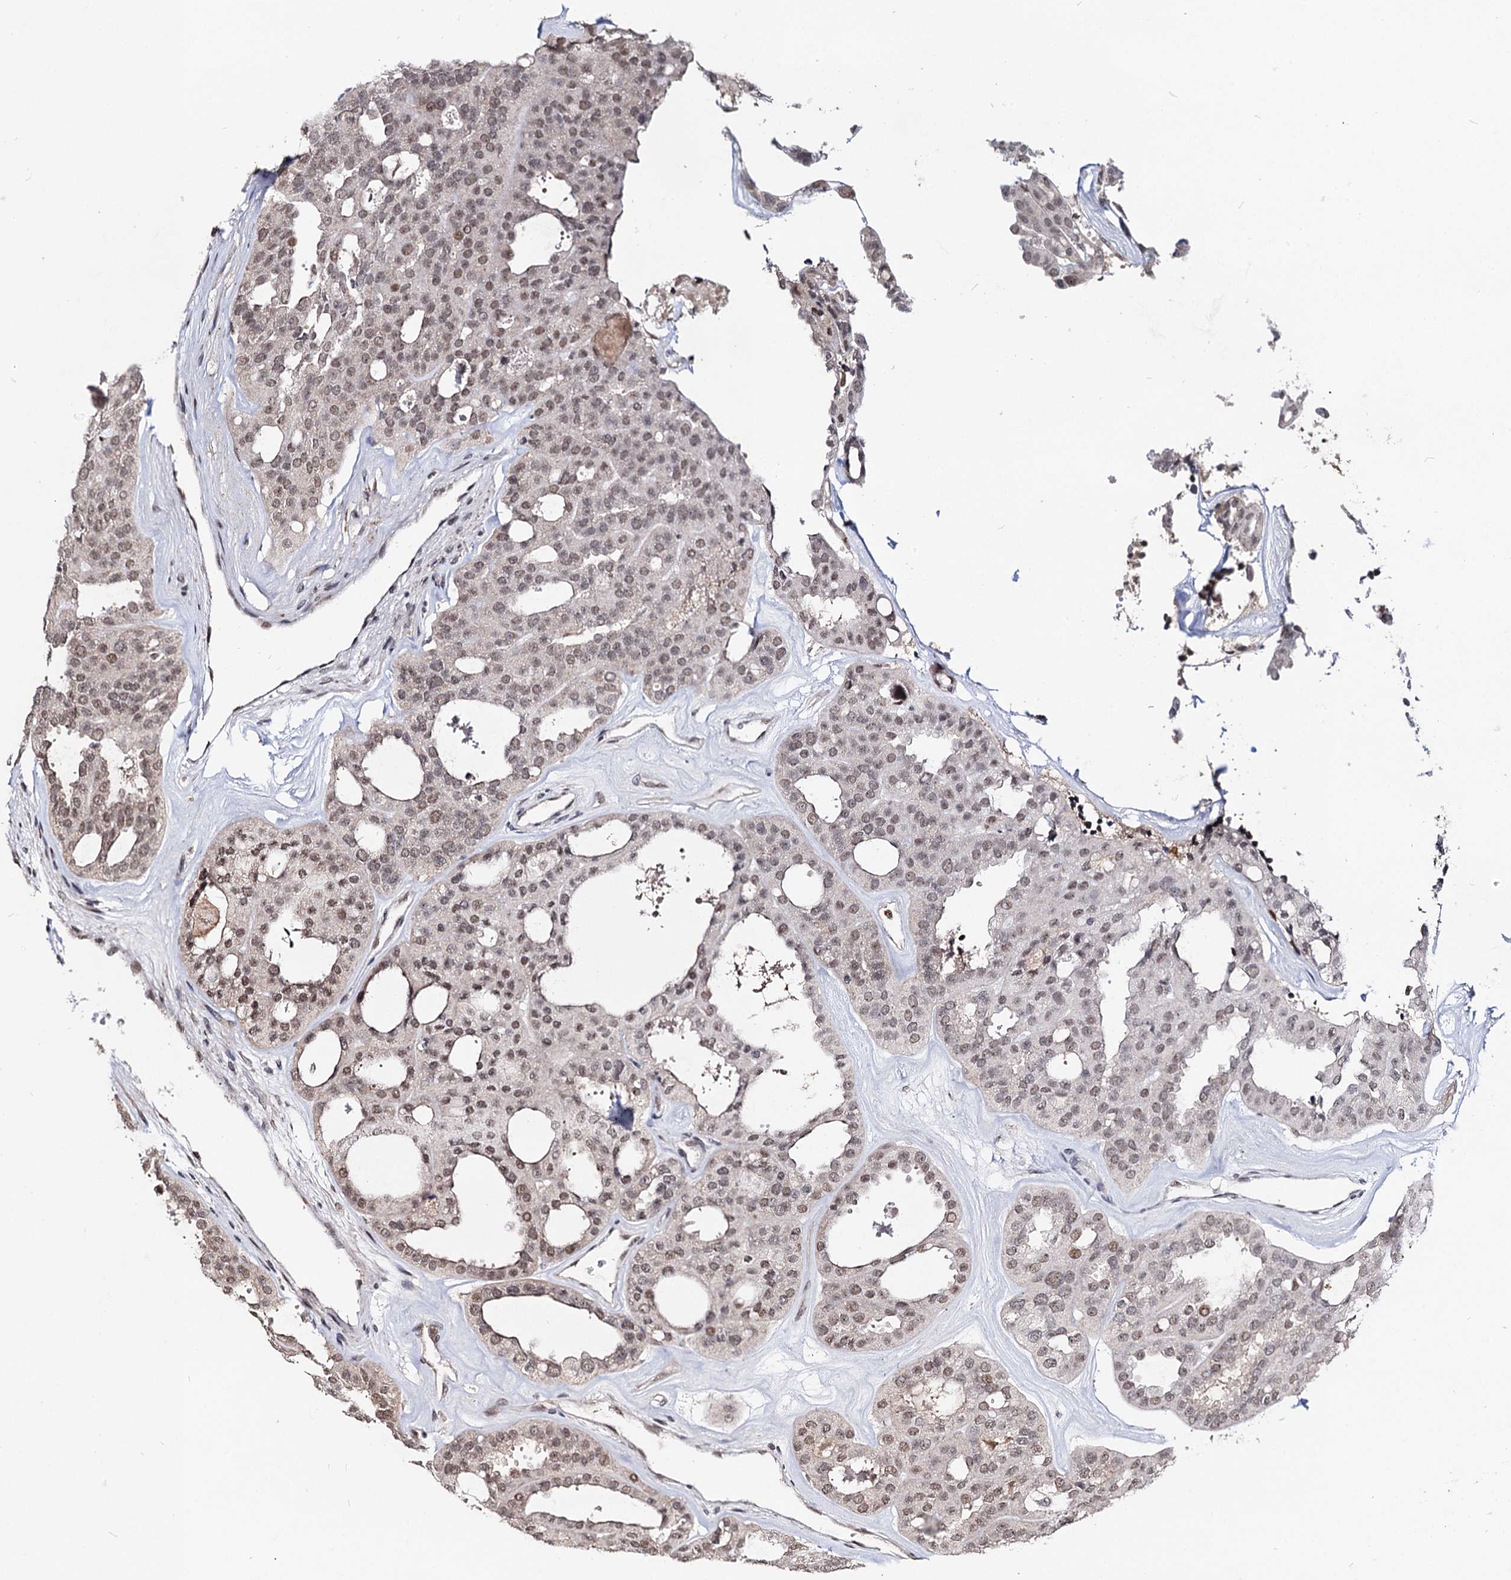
{"staining": {"intensity": "moderate", "quantity": ">75%", "location": "nuclear"}, "tissue": "thyroid cancer", "cell_type": "Tumor cells", "image_type": "cancer", "snomed": [{"axis": "morphology", "description": "Follicular adenoma carcinoma, NOS"}, {"axis": "topography", "description": "Thyroid gland"}], "caption": "Thyroid cancer stained for a protein reveals moderate nuclear positivity in tumor cells.", "gene": "SFSWAP", "patient": {"sex": "male", "age": 75}}